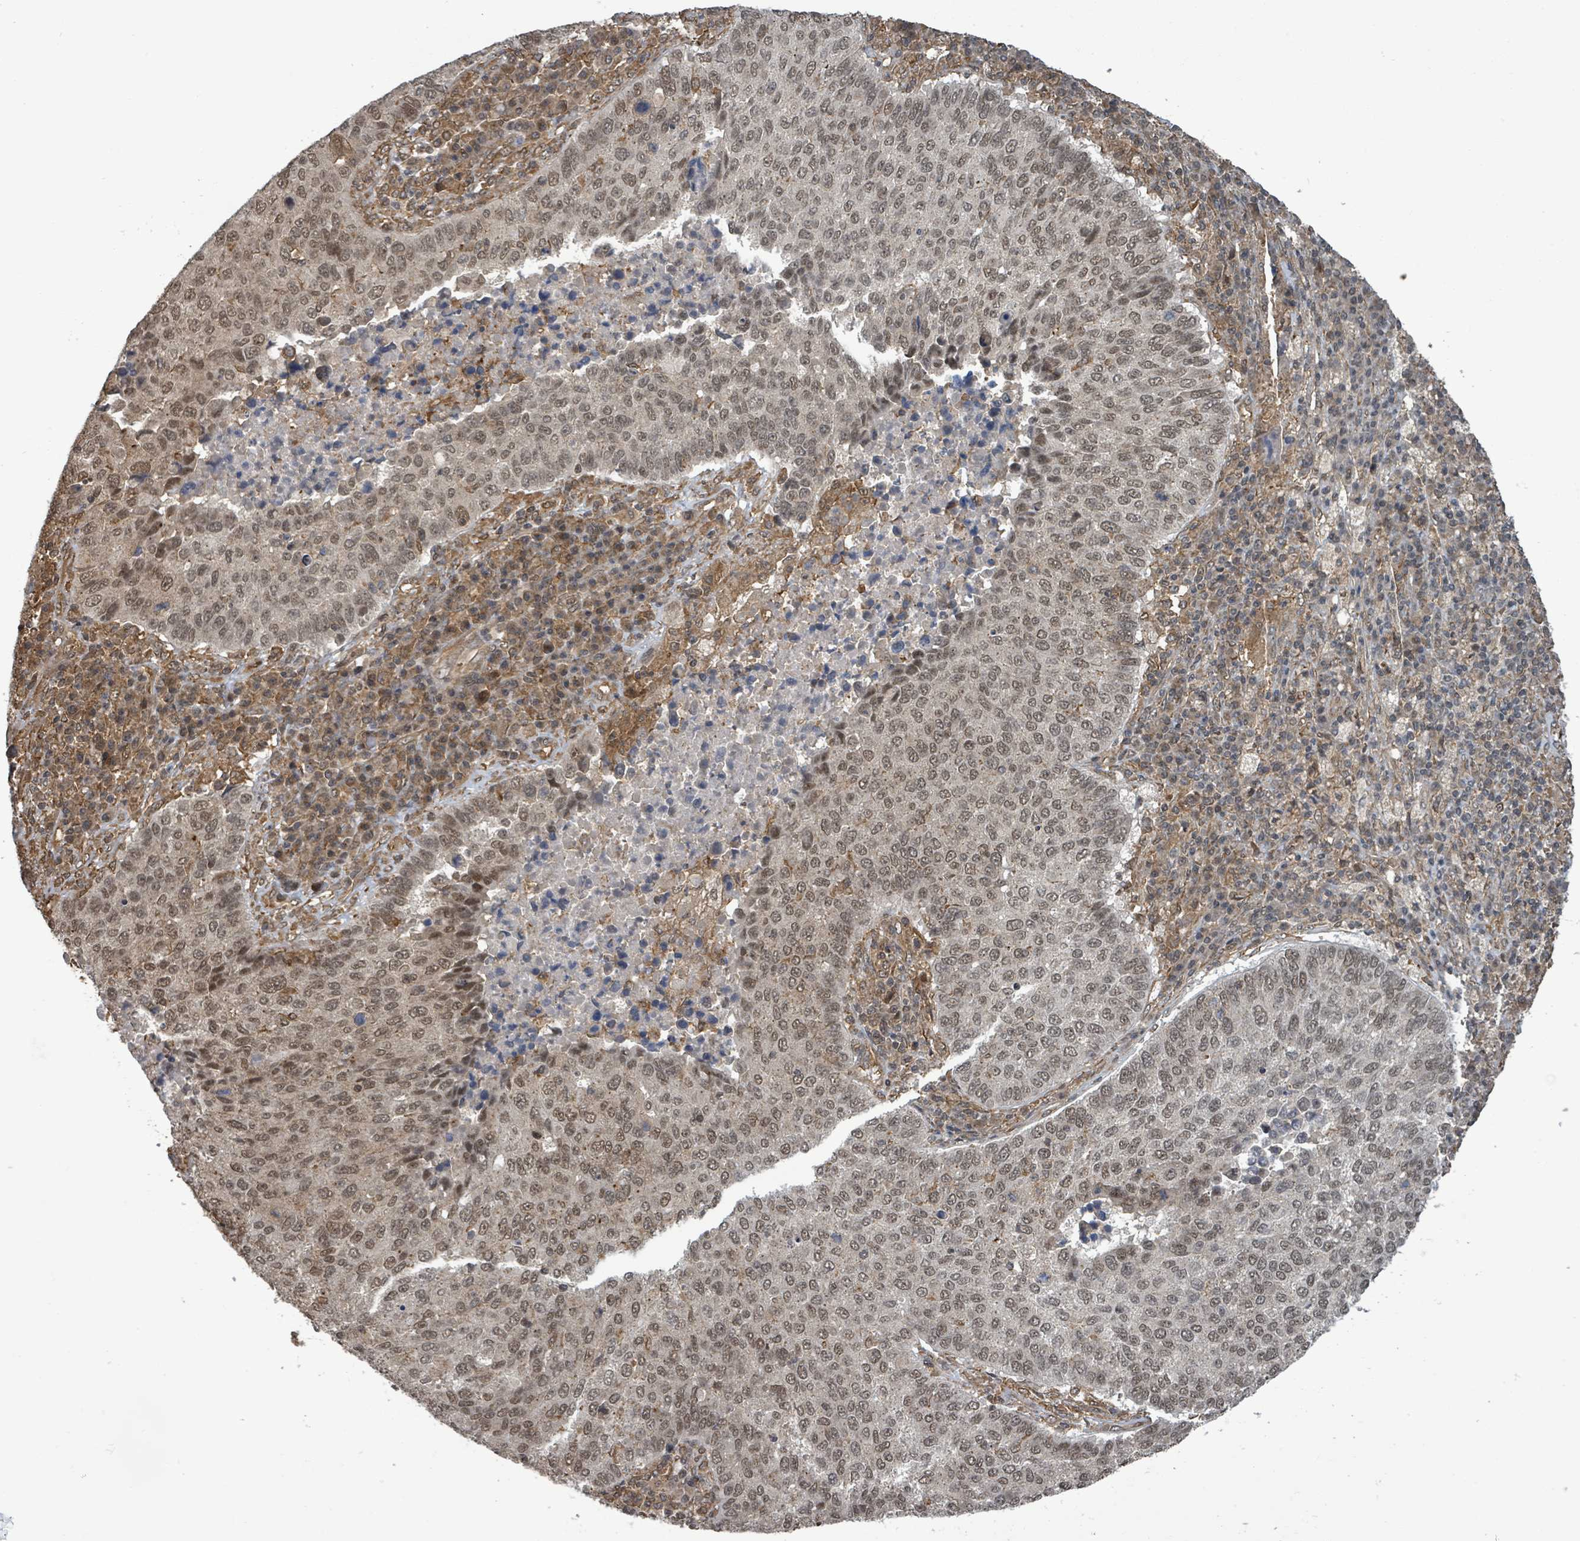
{"staining": {"intensity": "moderate", "quantity": ">75%", "location": "nuclear"}, "tissue": "lung cancer", "cell_type": "Tumor cells", "image_type": "cancer", "snomed": [{"axis": "morphology", "description": "Squamous cell carcinoma, NOS"}, {"axis": "topography", "description": "Lung"}], "caption": "High-magnification brightfield microscopy of lung cancer stained with DAB (brown) and counterstained with hematoxylin (blue). tumor cells exhibit moderate nuclear positivity is identified in about>75% of cells. (IHC, brightfield microscopy, high magnification).", "gene": "KLC1", "patient": {"sex": "male", "age": 73}}